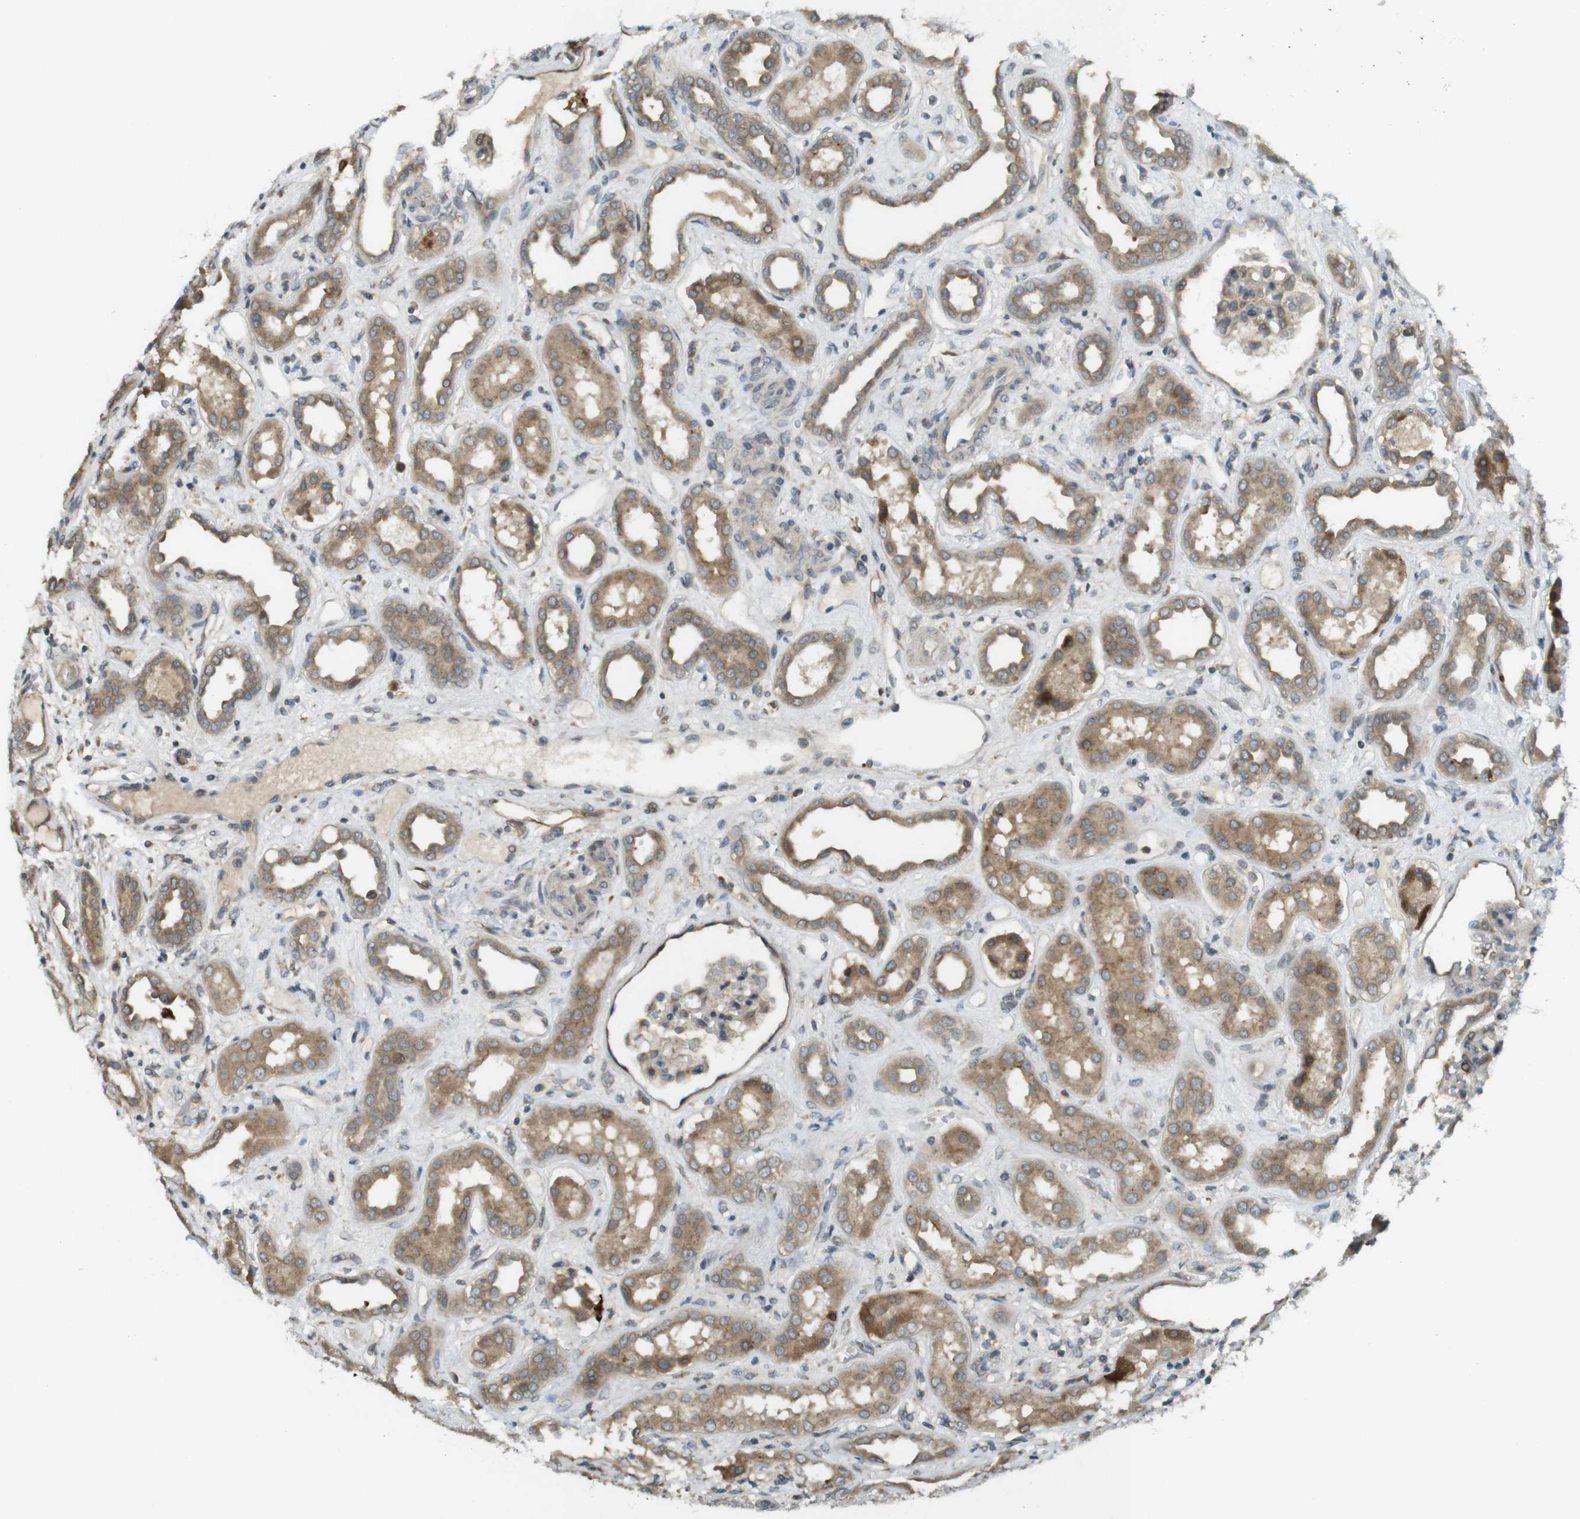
{"staining": {"intensity": "moderate", "quantity": "<25%", "location": "cytoplasmic/membranous"}, "tissue": "kidney", "cell_type": "Cells in glomeruli", "image_type": "normal", "snomed": [{"axis": "morphology", "description": "Normal tissue, NOS"}, {"axis": "topography", "description": "Kidney"}], "caption": "DAB immunohistochemical staining of unremarkable human kidney demonstrates moderate cytoplasmic/membranous protein staining in about <25% of cells in glomeruli. (DAB = brown stain, brightfield microscopy at high magnification).", "gene": "CLRN3", "patient": {"sex": "male", "age": 59}}